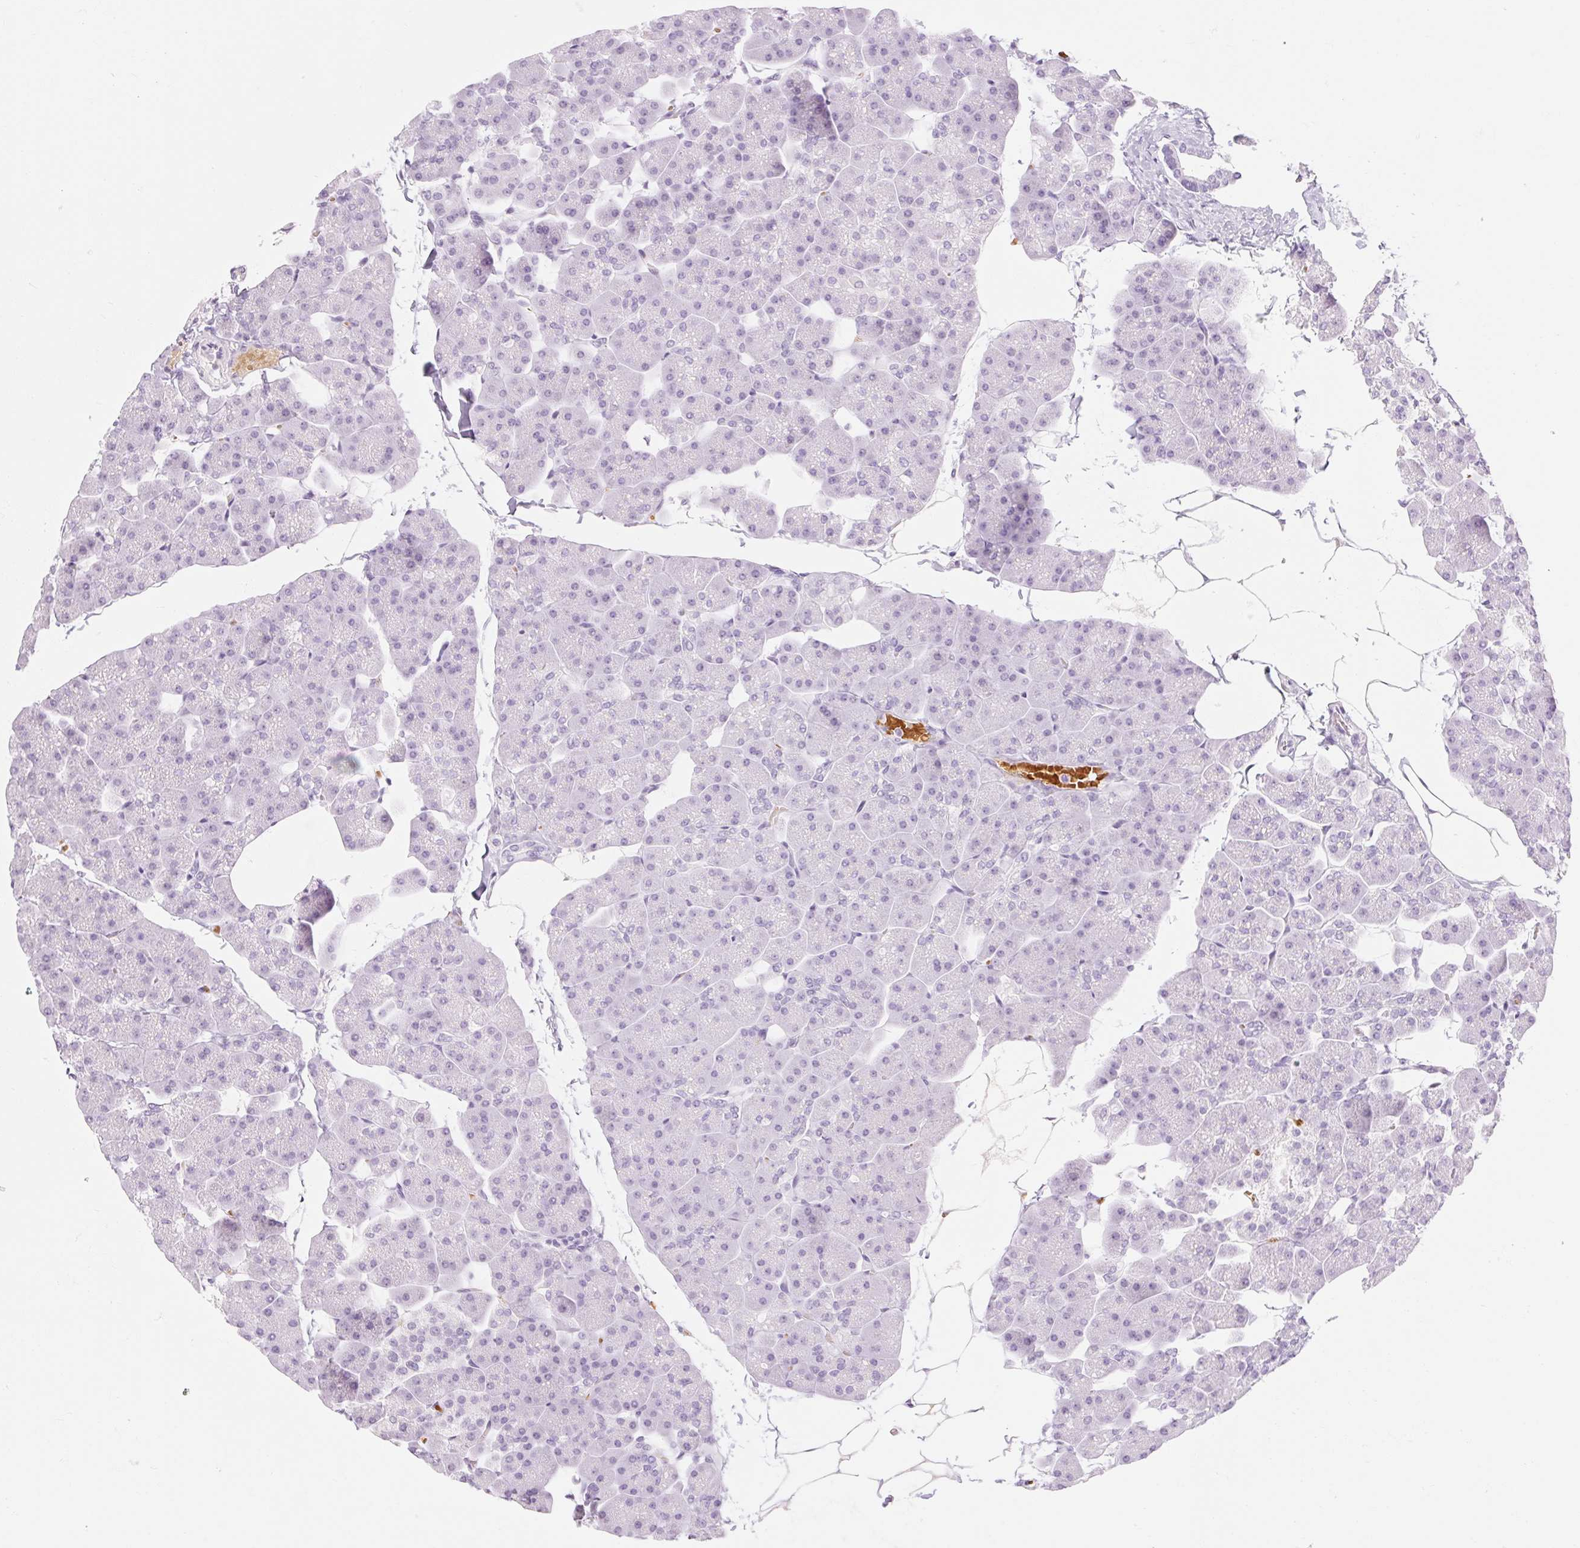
{"staining": {"intensity": "negative", "quantity": "none", "location": "none"}, "tissue": "pancreas", "cell_type": "Exocrine glandular cells", "image_type": "normal", "snomed": [{"axis": "morphology", "description": "Normal tissue, NOS"}, {"axis": "topography", "description": "Pancreas"}], "caption": "Unremarkable pancreas was stained to show a protein in brown. There is no significant positivity in exocrine glandular cells. (DAB immunohistochemistry with hematoxylin counter stain).", "gene": "TAF1L", "patient": {"sex": "male", "age": 35}}